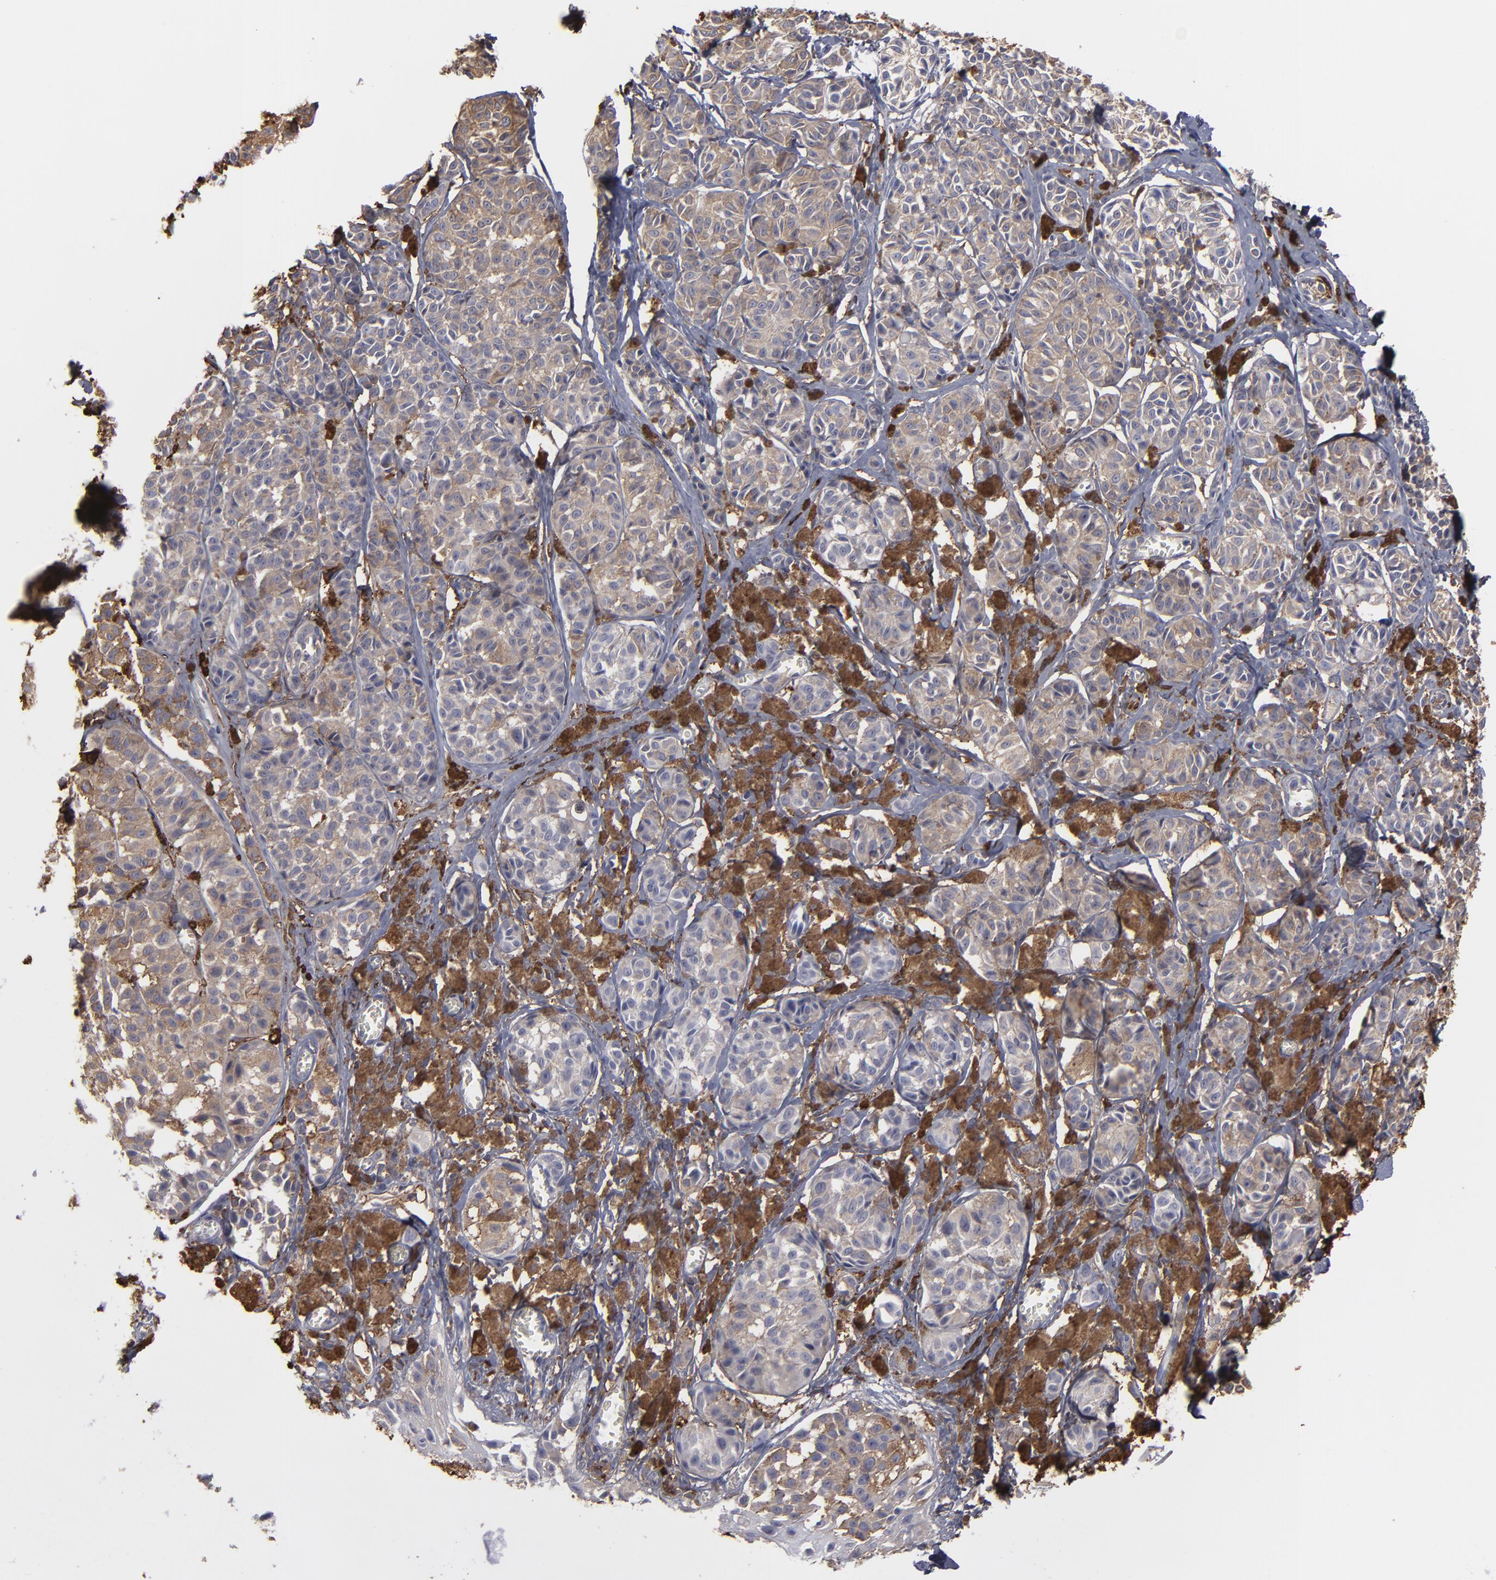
{"staining": {"intensity": "moderate", "quantity": ">75%", "location": "cytoplasmic/membranous"}, "tissue": "melanoma", "cell_type": "Tumor cells", "image_type": "cancer", "snomed": [{"axis": "morphology", "description": "Malignant melanoma, NOS"}, {"axis": "topography", "description": "Skin"}], "caption": "There is medium levels of moderate cytoplasmic/membranous expression in tumor cells of melanoma, as demonstrated by immunohistochemical staining (brown color).", "gene": "ODC1", "patient": {"sex": "male", "age": 76}}